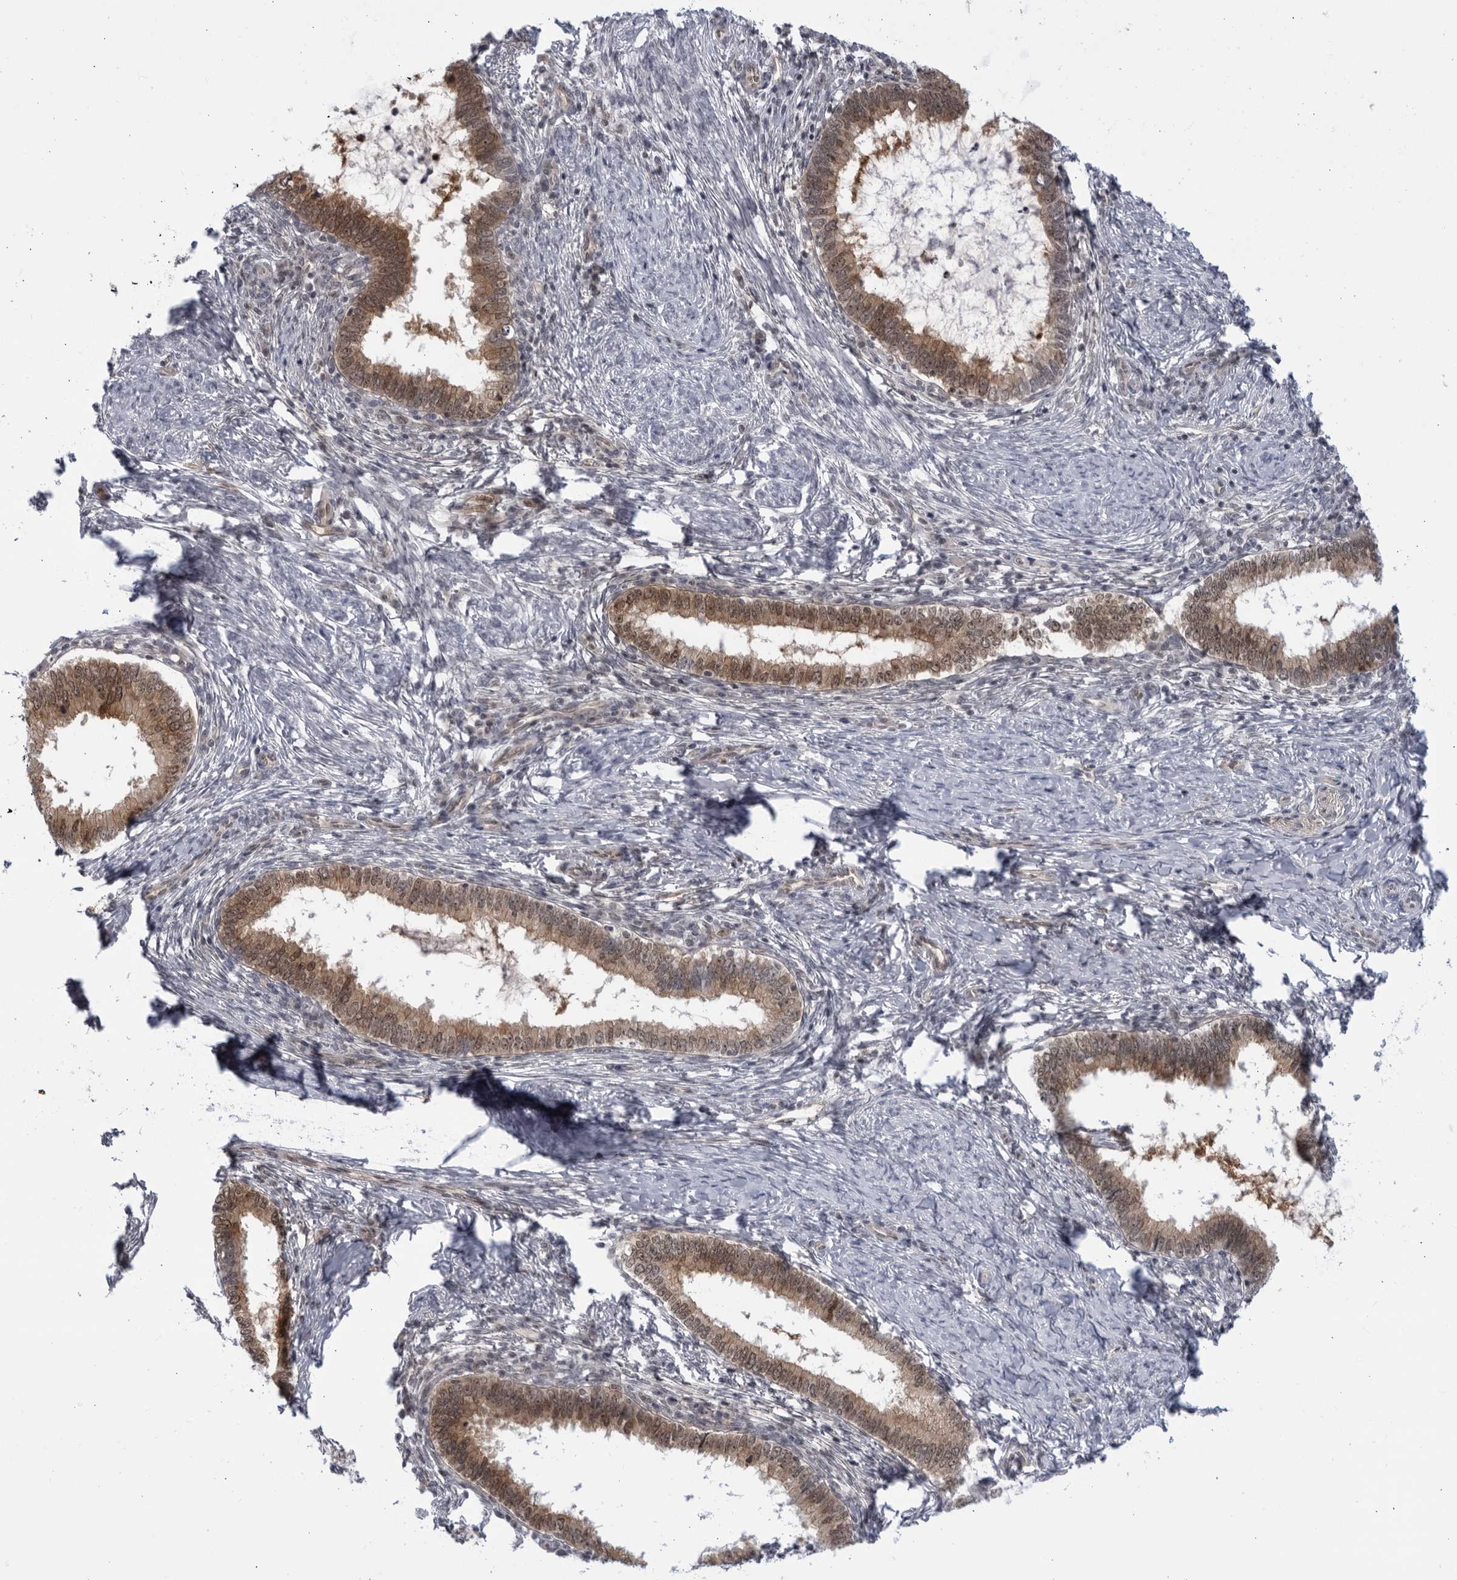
{"staining": {"intensity": "moderate", "quantity": ">75%", "location": "cytoplasmic/membranous,nuclear"}, "tissue": "cervical cancer", "cell_type": "Tumor cells", "image_type": "cancer", "snomed": [{"axis": "morphology", "description": "Adenocarcinoma, NOS"}, {"axis": "topography", "description": "Cervix"}], "caption": "Immunohistochemical staining of cervical adenocarcinoma displays medium levels of moderate cytoplasmic/membranous and nuclear protein expression in about >75% of tumor cells.", "gene": "ITGB3BP", "patient": {"sex": "female", "age": 36}}